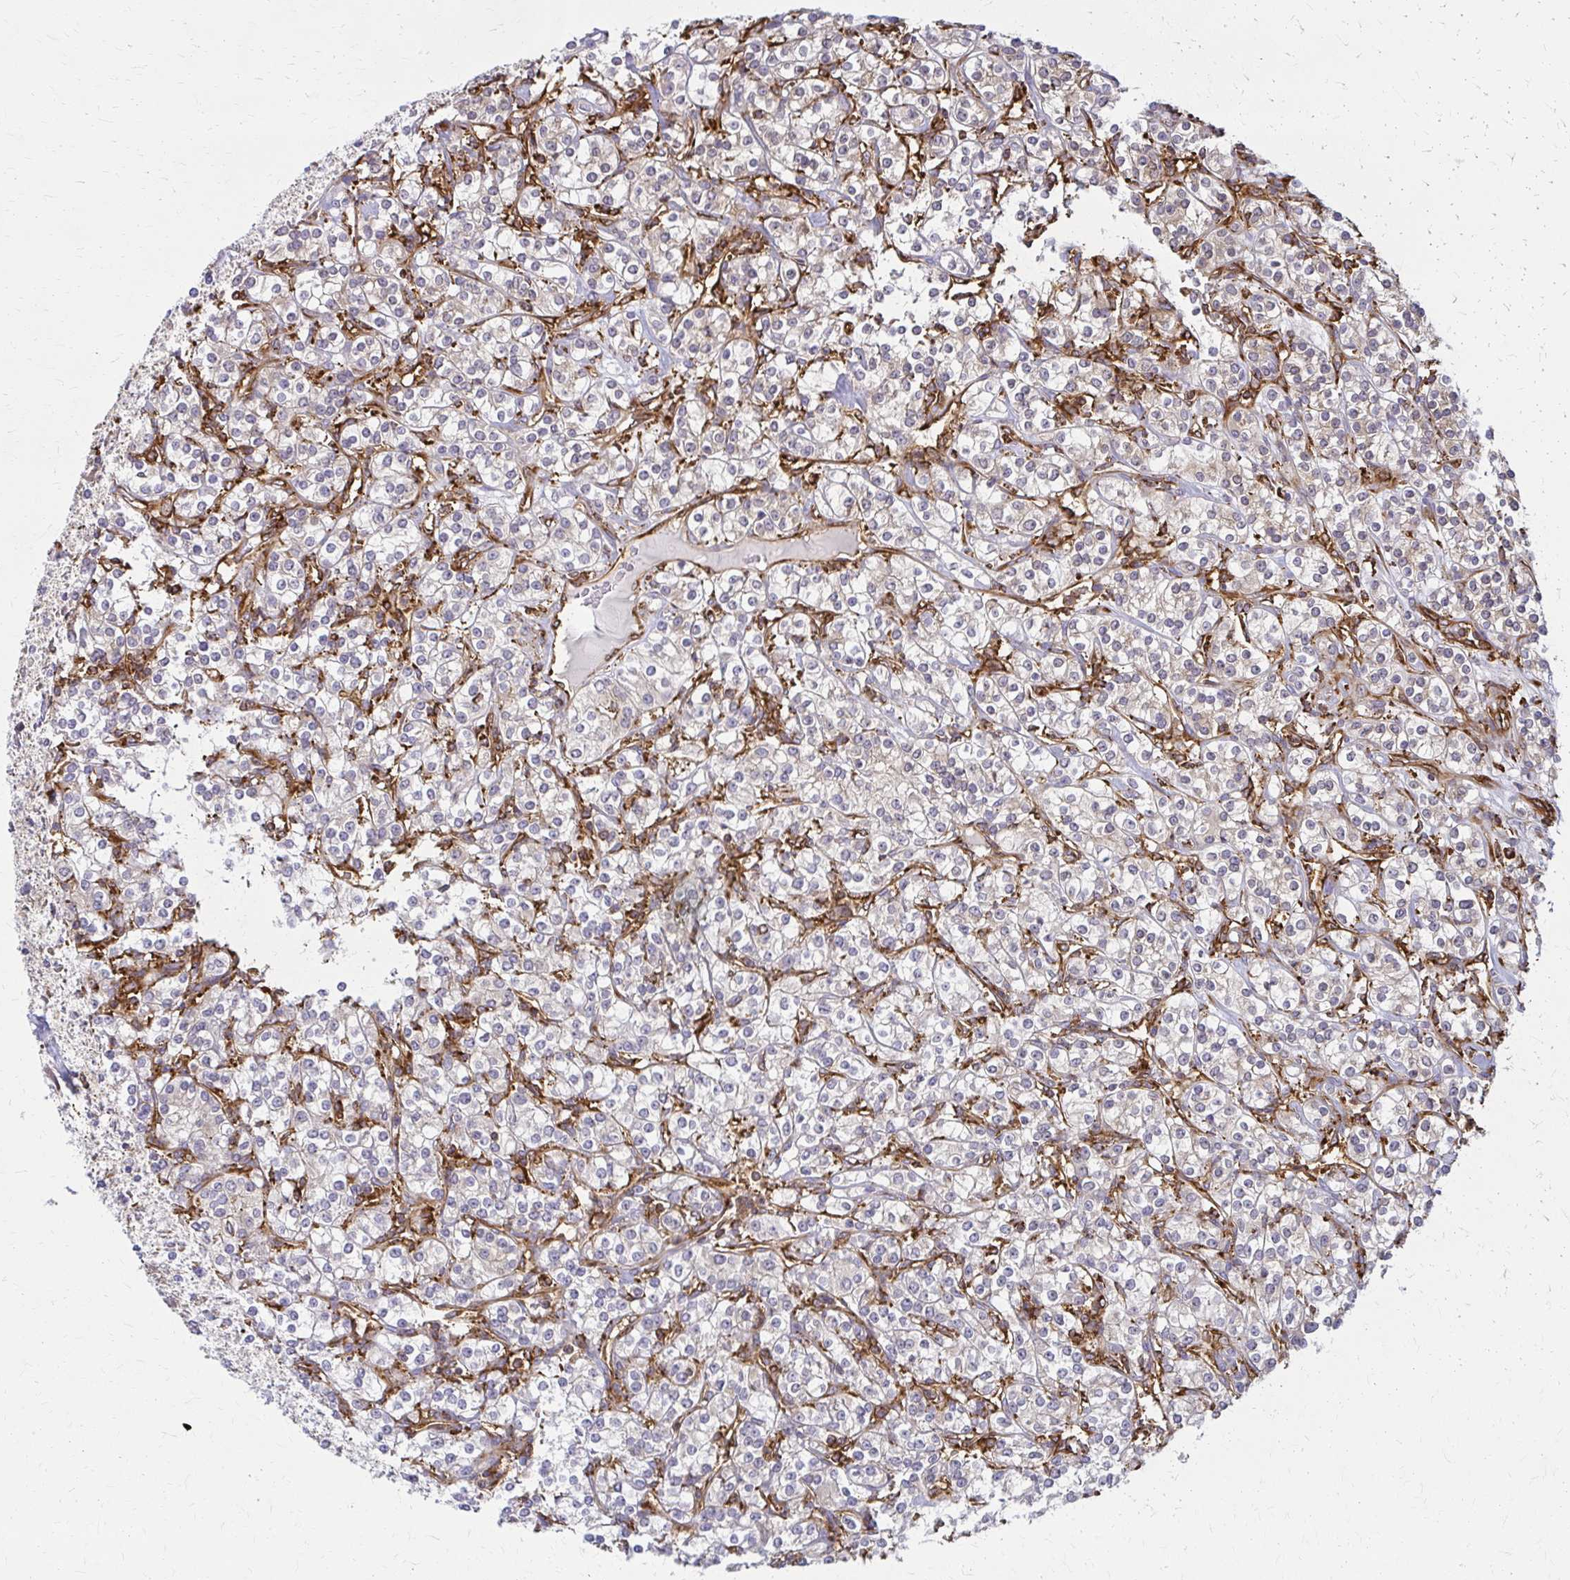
{"staining": {"intensity": "moderate", "quantity": "<25%", "location": "cytoplasmic/membranous"}, "tissue": "renal cancer", "cell_type": "Tumor cells", "image_type": "cancer", "snomed": [{"axis": "morphology", "description": "Adenocarcinoma, NOS"}, {"axis": "topography", "description": "Kidney"}], "caption": "Immunohistochemical staining of human adenocarcinoma (renal) shows low levels of moderate cytoplasmic/membranous positivity in about <25% of tumor cells.", "gene": "WASF2", "patient": {"sex": "male", "age": 77}}